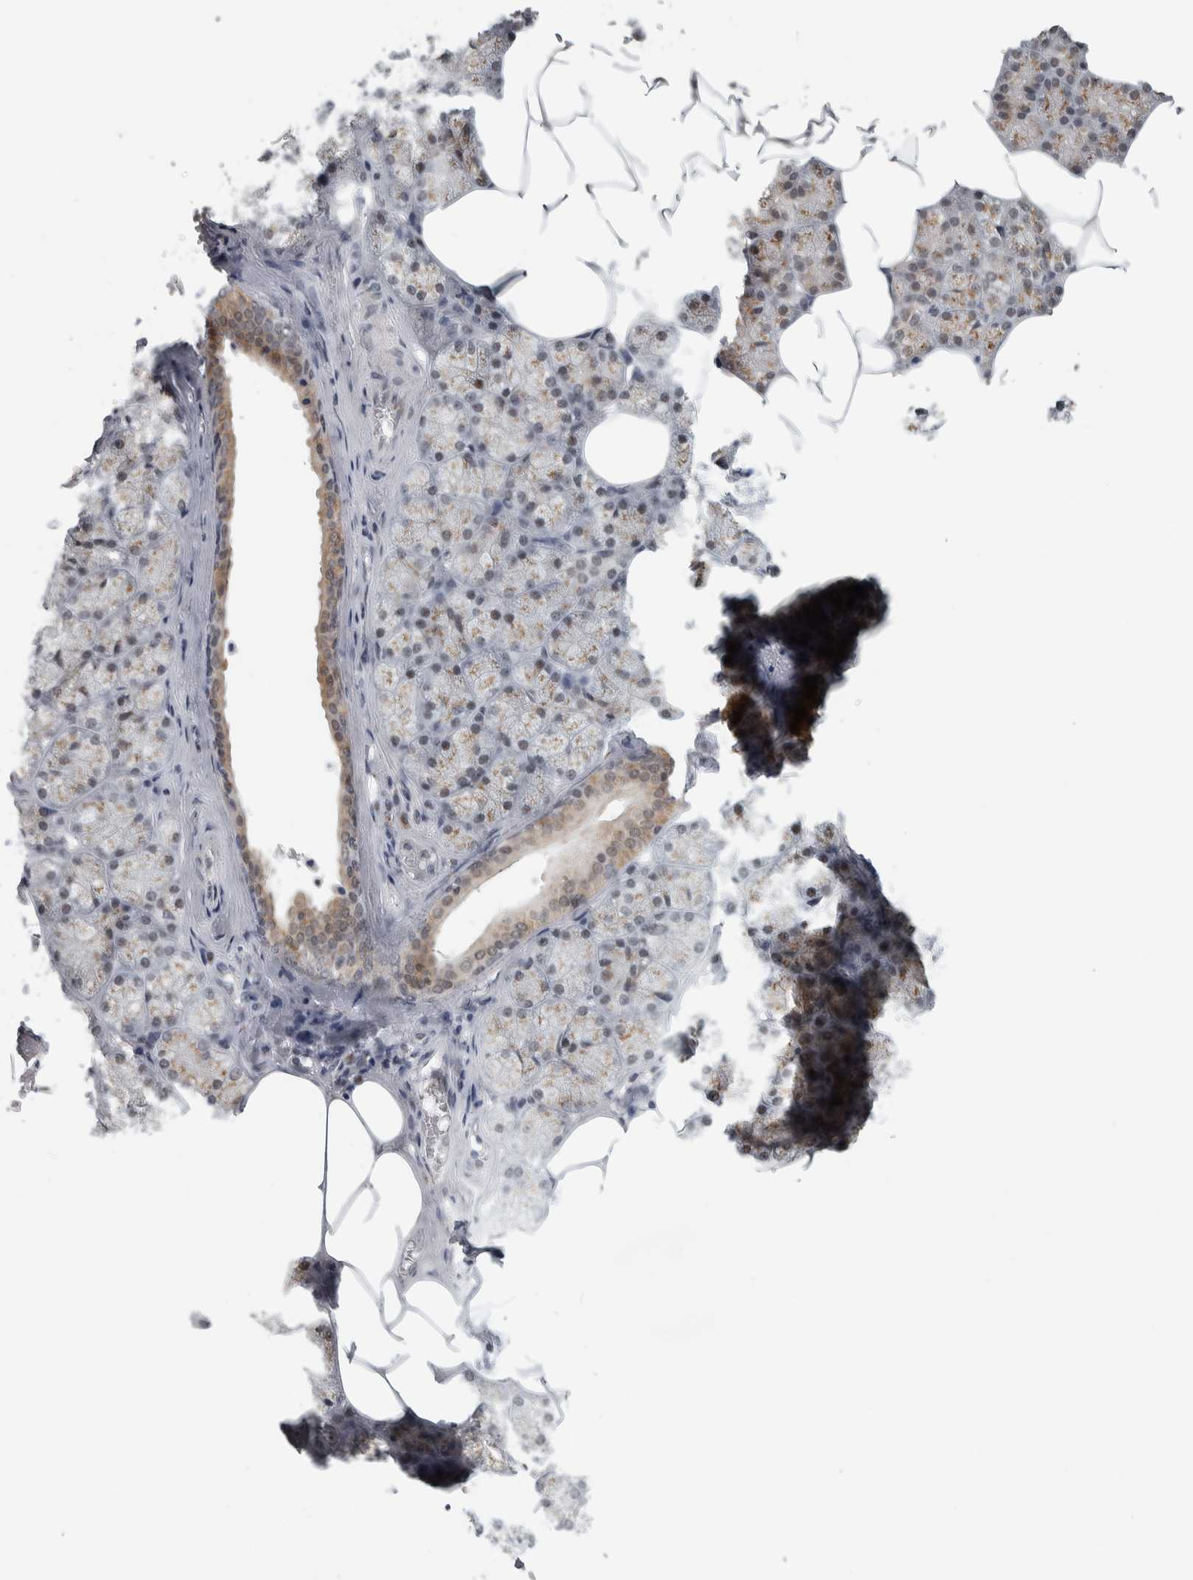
{"staining": {"intensity": "weak", "quantity": ">75%", "location": "cytoplasmic/membranous,nuclear"}, "tissue": "salivary gland", "cell_type": "Glandular cells", "image_type": "normal", "snomed": [{"axis": "morphology", "description": "Normal tissue, NOS"}, {"axis": "topography", "description": "Salivary gland"}], "caption": "This photomicrograph shows immunohistochemistry (IHC) staining of unremarkable salivary gland, with low weak cytoplasmic/membranous,nuclear positivity in about >75% of glandular cells.", "gene": "ZMYND8", "patient": {"sex": "male", "age": 62}}